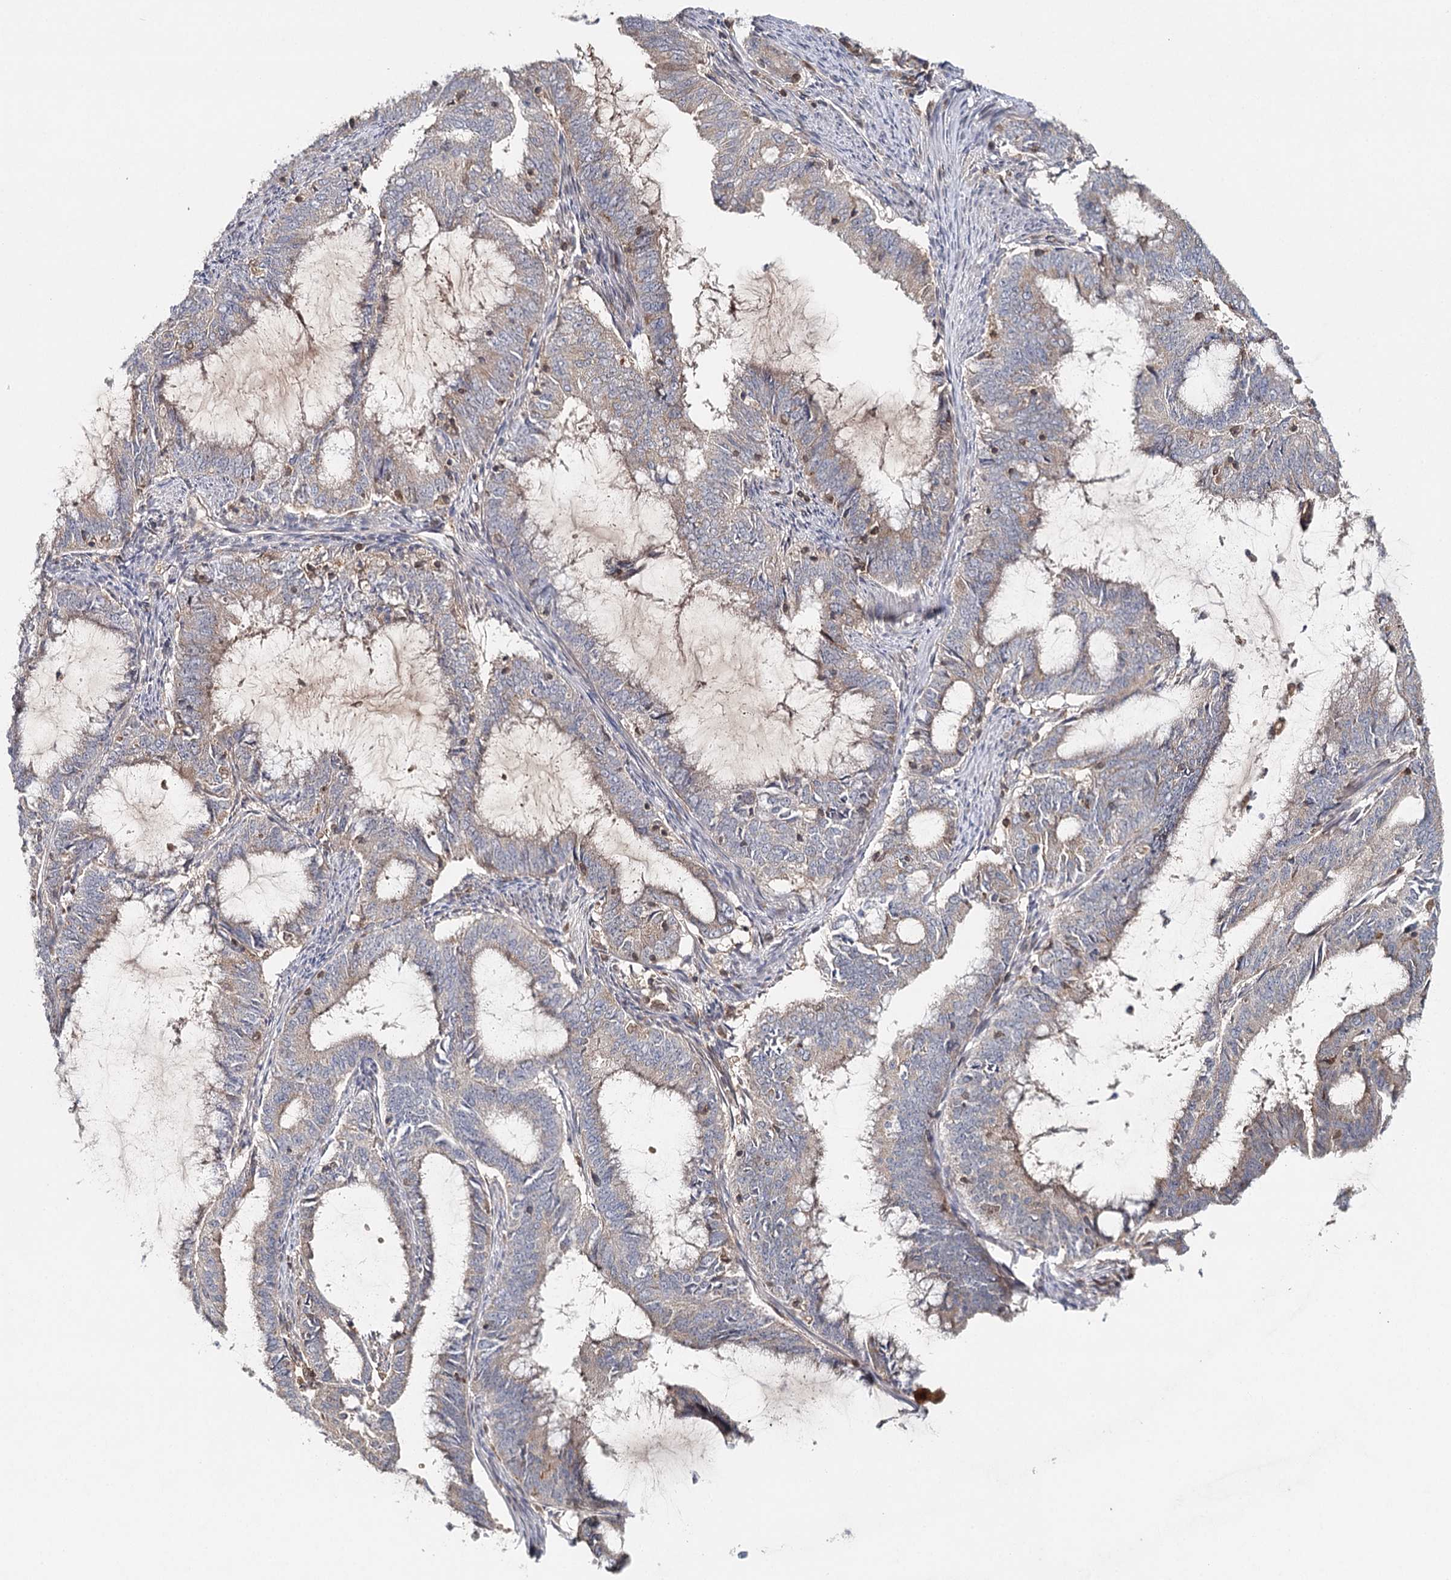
{"staining": {"intensity": "weak", "quantity": "<25%", "location": "cytoplasmic/membranous"}, "tissue": "endometrial cancer", "cell_type": "Tumor cells", "image_type": "cancer", "snomed": [{"axis": "morphology", "description": "Adenocarcinoma, NOS"}, {"axis": "topography", "description": "Endometrium"}], "caption": "A histopathology image of endometrial cancer stained for a protein demonstrates no brown staining in tumor cells. Nuclei are stained in blue.", "gene": "SLC41A2", "patient": {"sex": "female", "age": 51}}